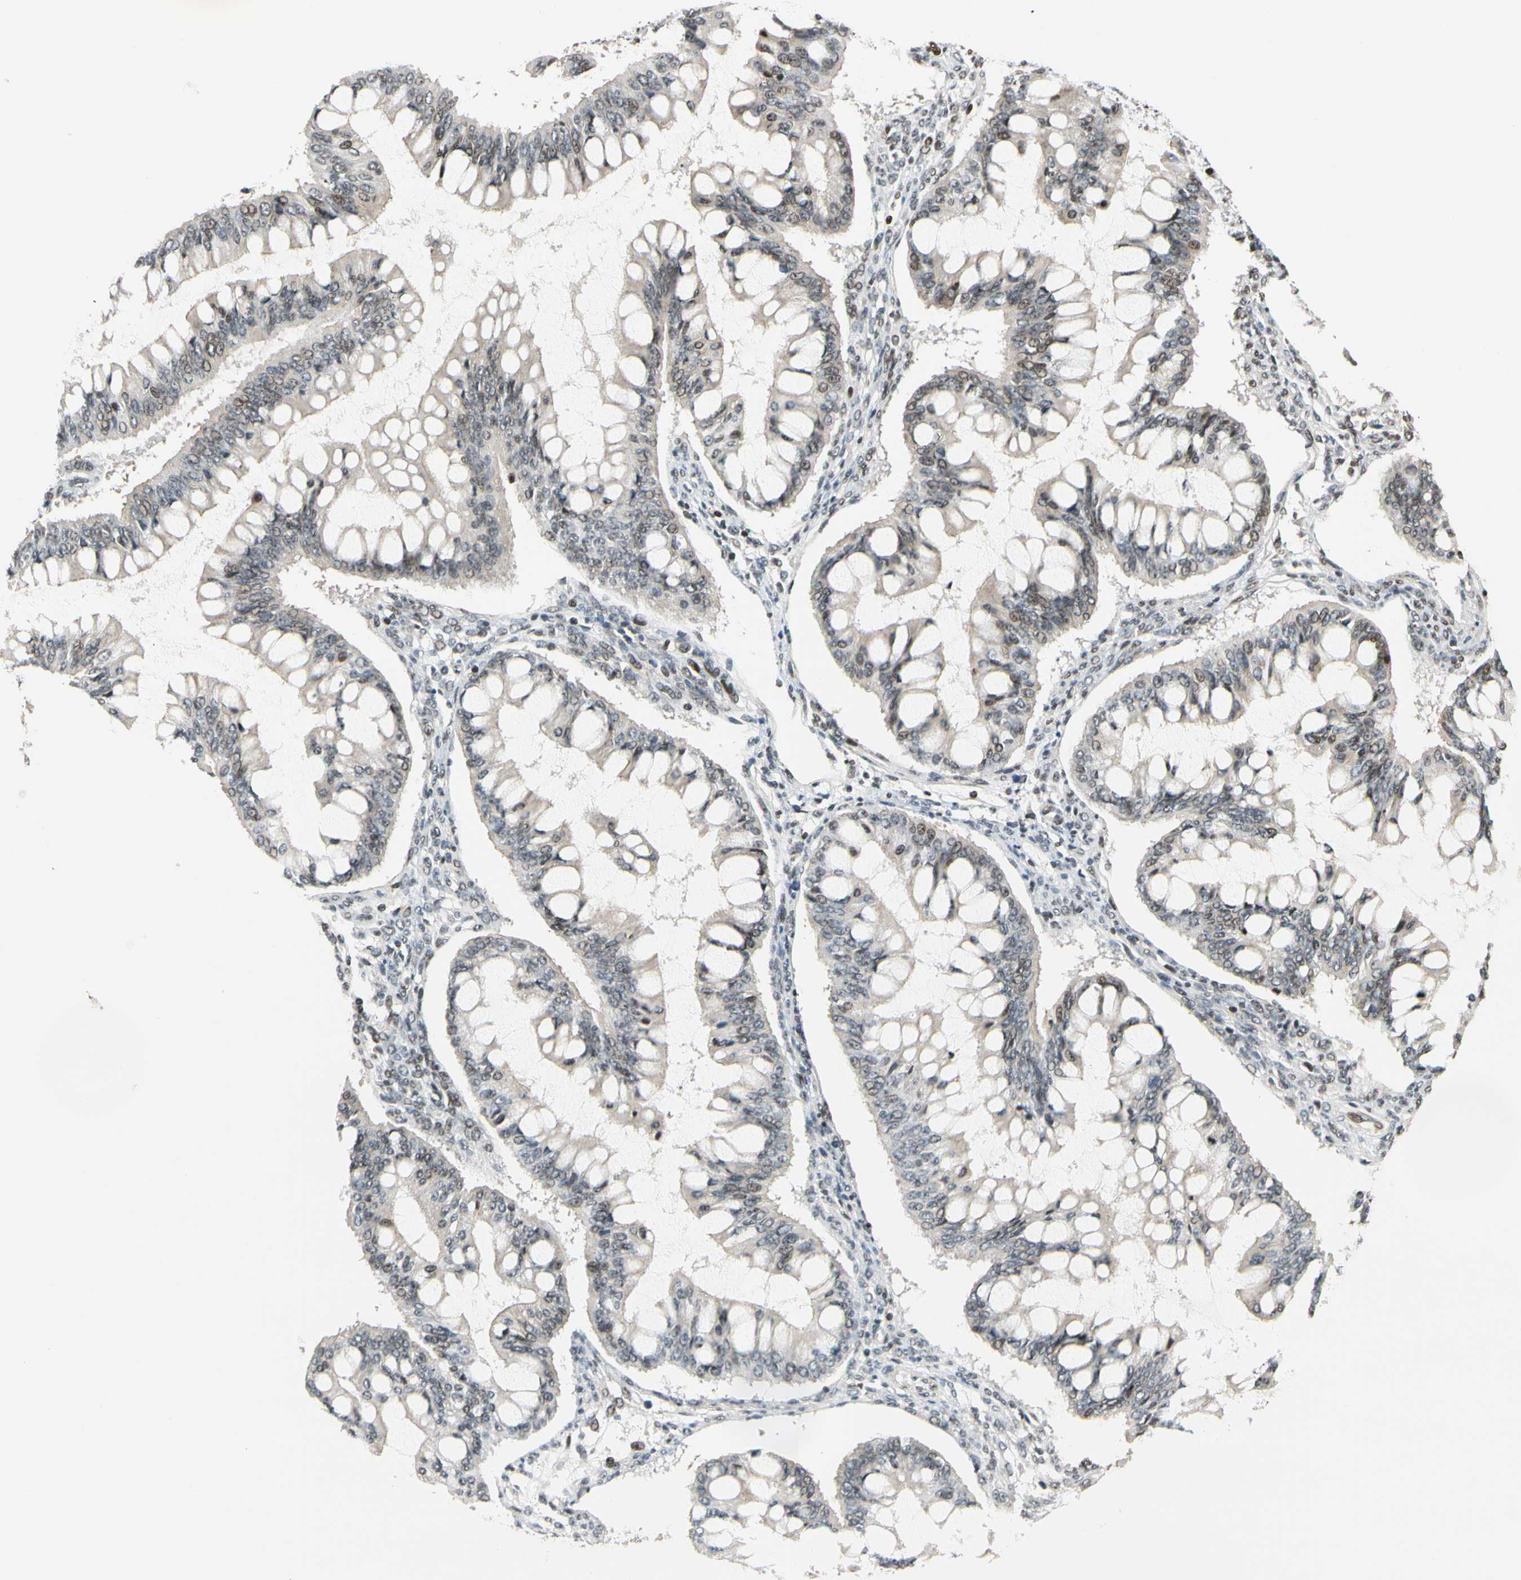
{"staining": {"intensity": "moderate", "quantity": "<25%", "location": "nuclear"}, "tissue": "ovarian cancer", "cell_type": "Tumor cells", "image_type": "cancer", "snomed": [{"axis": "morphology", "description": "Cystadenocarcinoma, mucinous, NOS"}, {"axis": "topography", "description": "Ovary"}], "caption": "The photomicrograph exhibits a brown stain indicating the presence of a protein in the nuclear of tumor cells in ovarian mucinous cystadenocarcinoma. (DAB (3,3'-diaminobenzidine) = brown stain, brightfield microscopy at high magnification).", "gene": "CDK7", "patient": {"sex": "female", "age": 73}}